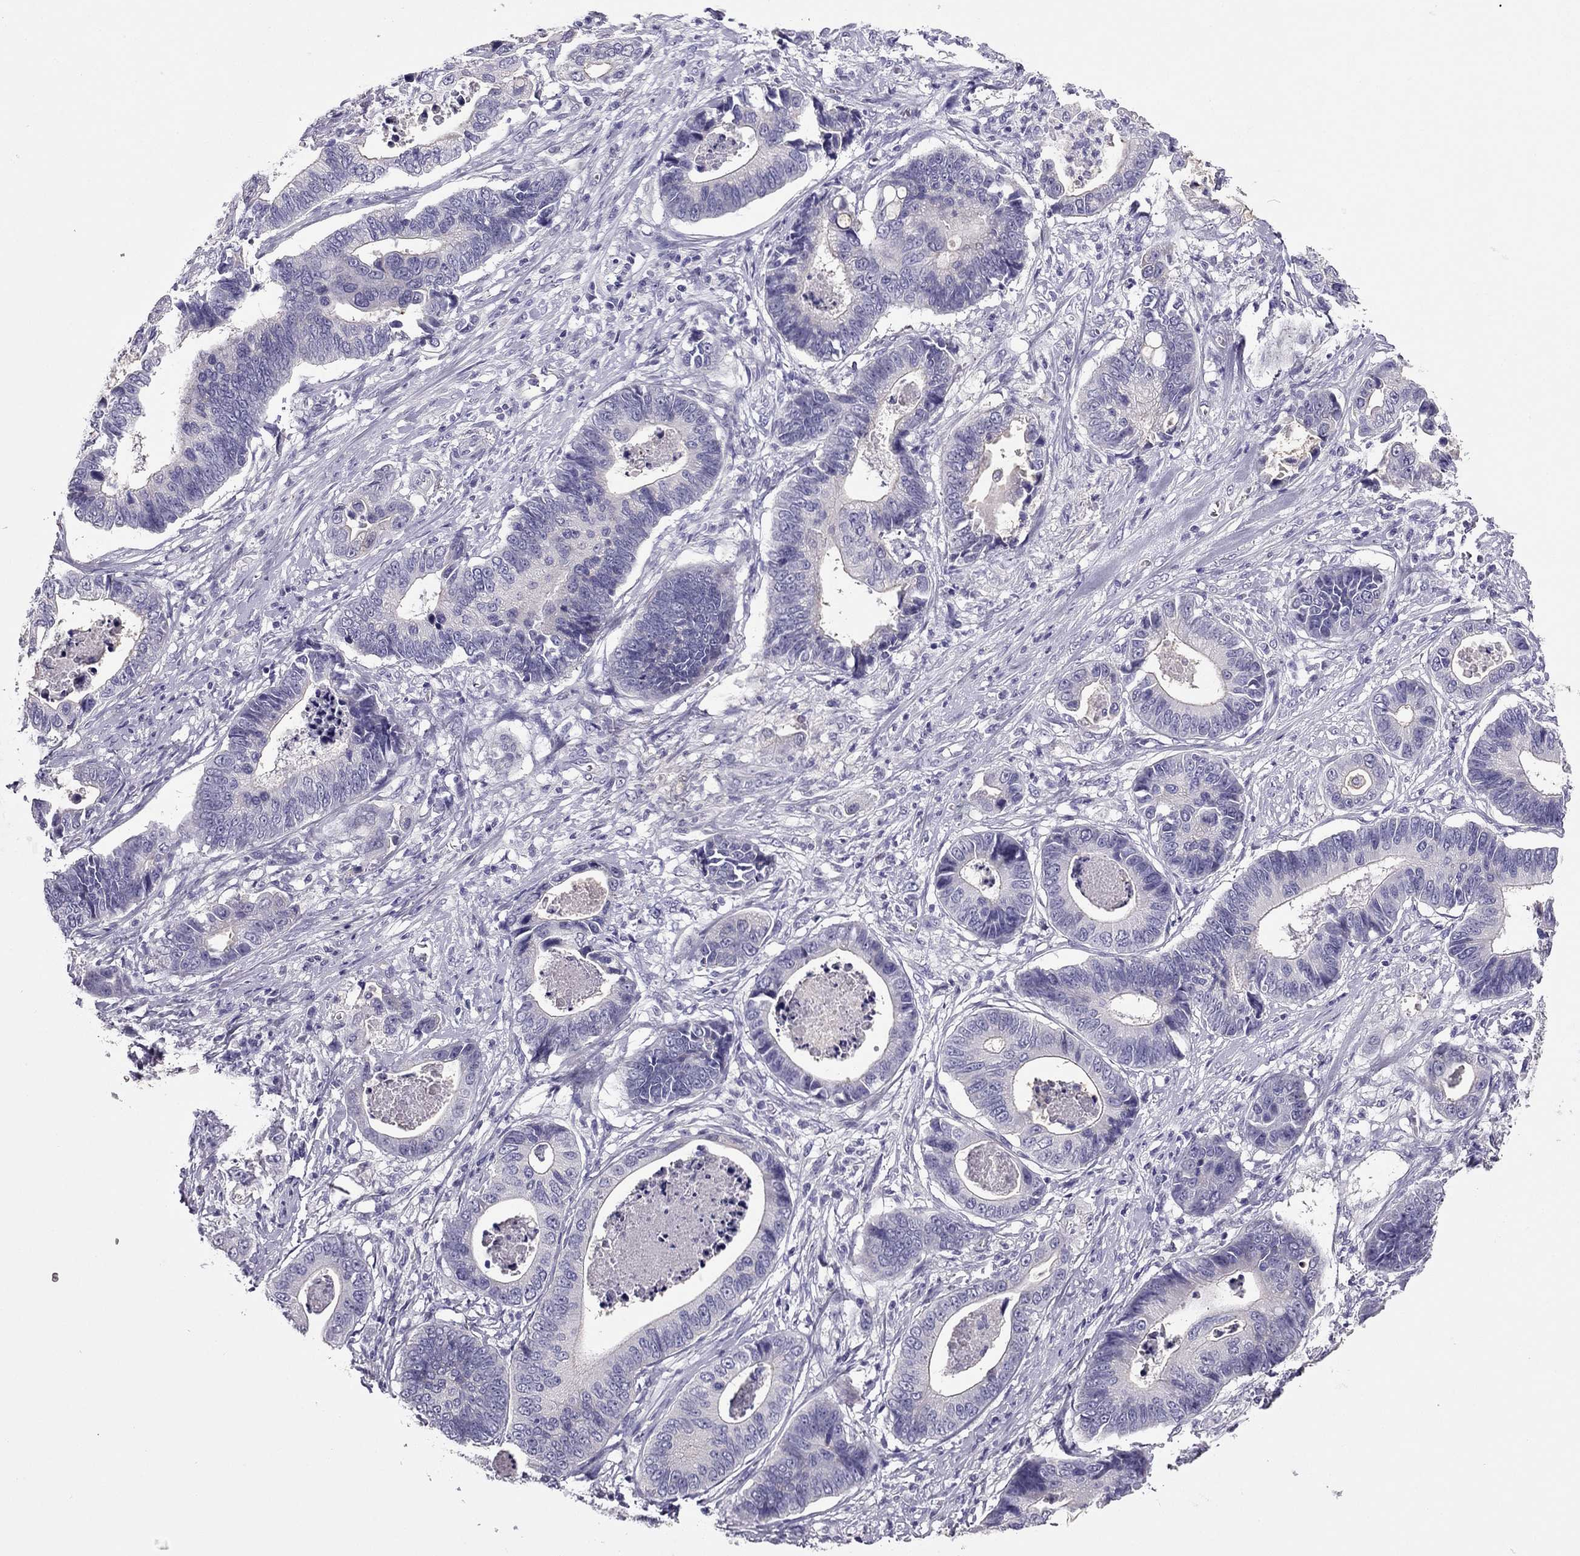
{"staining": {"intensity": "negative", "quantity": "none", "location": "none"}, "tissue": "stomach cancer", "cell_type": "Tumor cells", "image_type": "cancer", "snomed": [{"axis": "morphology", "description": "Adenocarcinoma, NOS"}, {"axis": "topography", "description": "Stomach"}], "caption": "This is a image of IHC staining of adenocarcinoma (stomach), which shows no staining in tumor cells.", "gene": "PDE6A", "patient": {"sex": "male", "age": 84}}